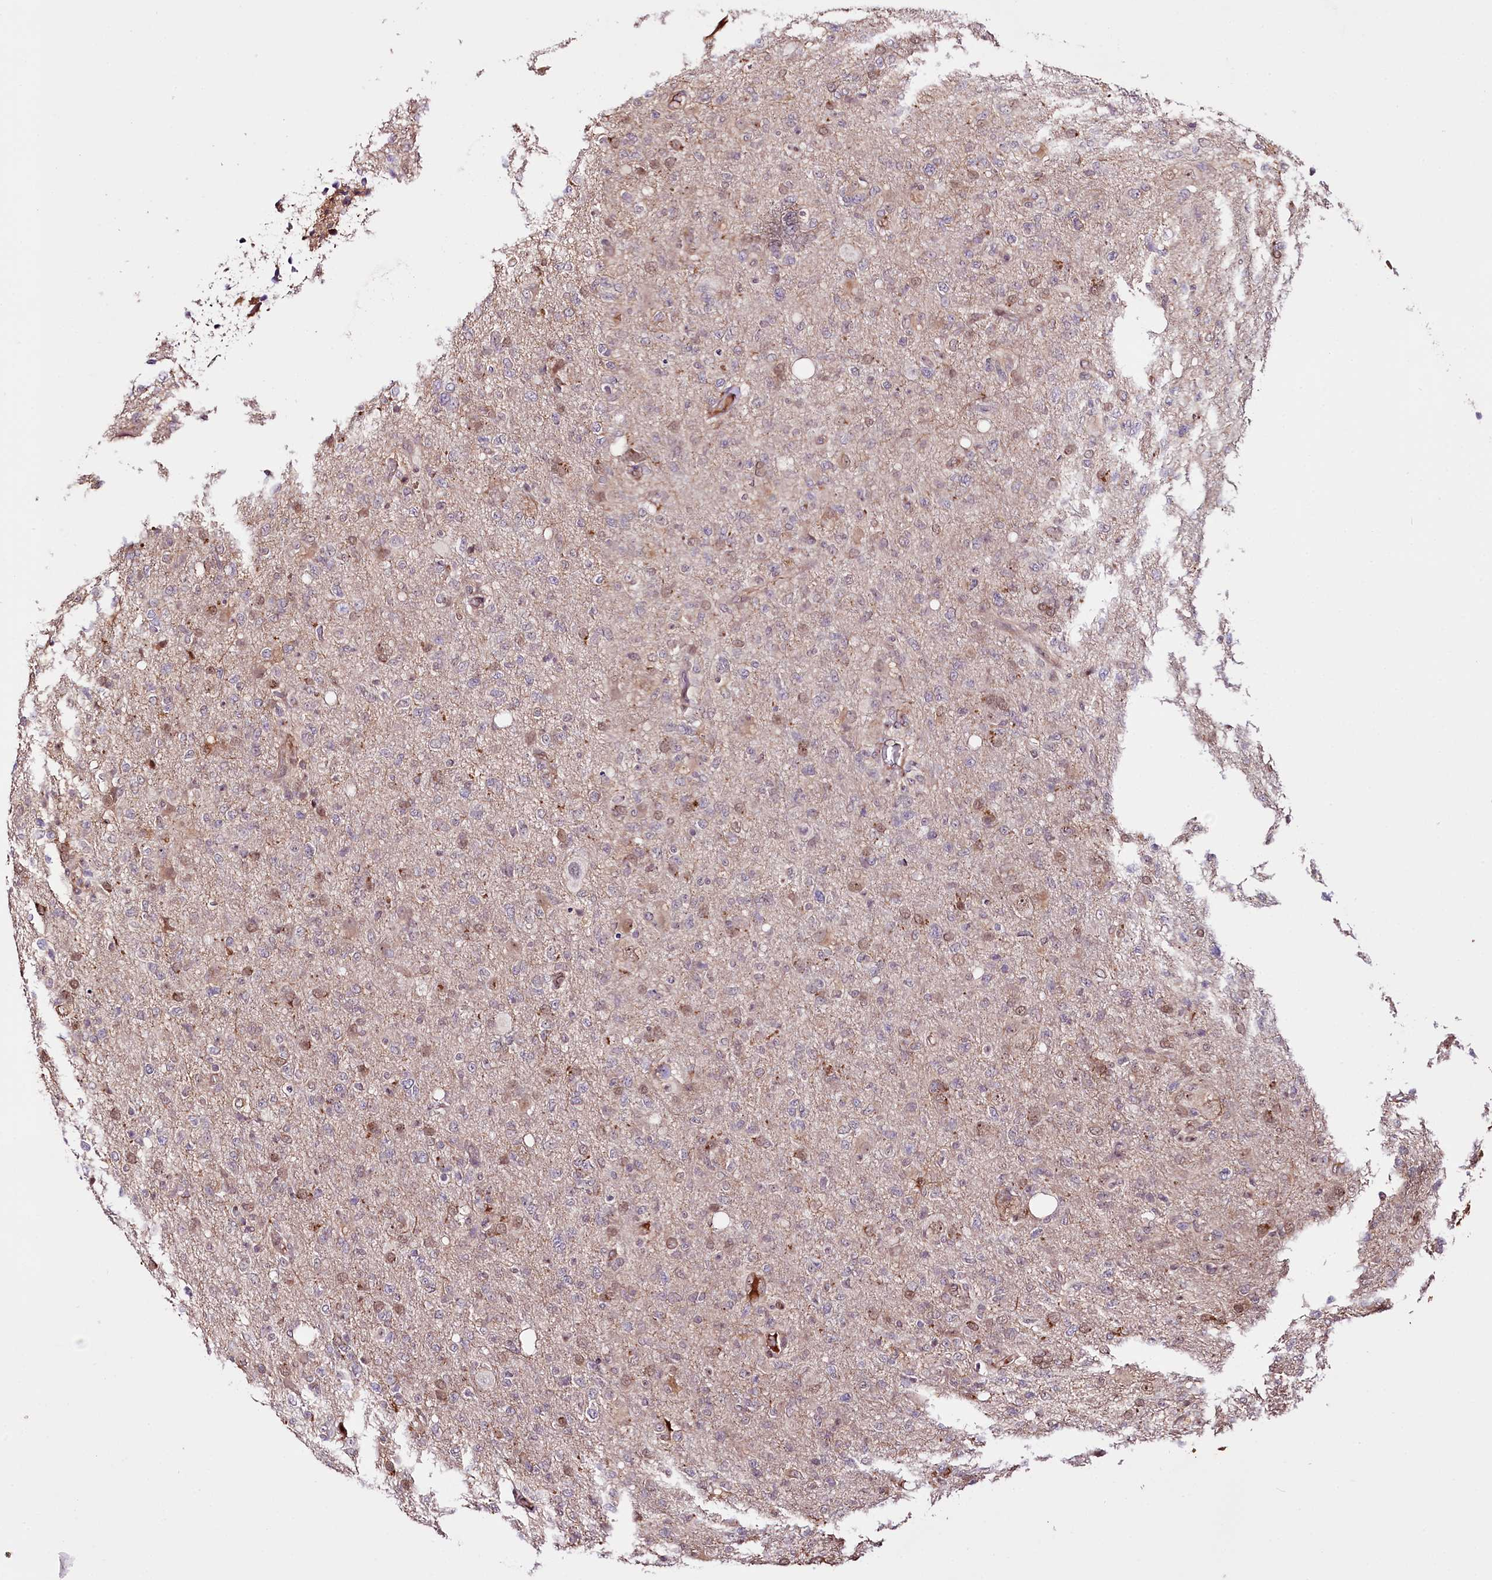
{"staining": {"intensity": "weak", "quantity": "<25%", "location": "nuclear"}, "tissue": "glioma", "cell_type": "Tumor cells", "image_type": "cancer", "snomed": [{"axis": "morphology", "description": "Glioma, malignant, High grade"}, {"axis": "topography", "description": "Brain"}], "caption": "IHC image of human high-grade glioma (malignant) stained for a protein (brown), which shows no positivity in tumor cells.", "gene": "CUTC", "patient": {"sex": "female", "age": 57}}